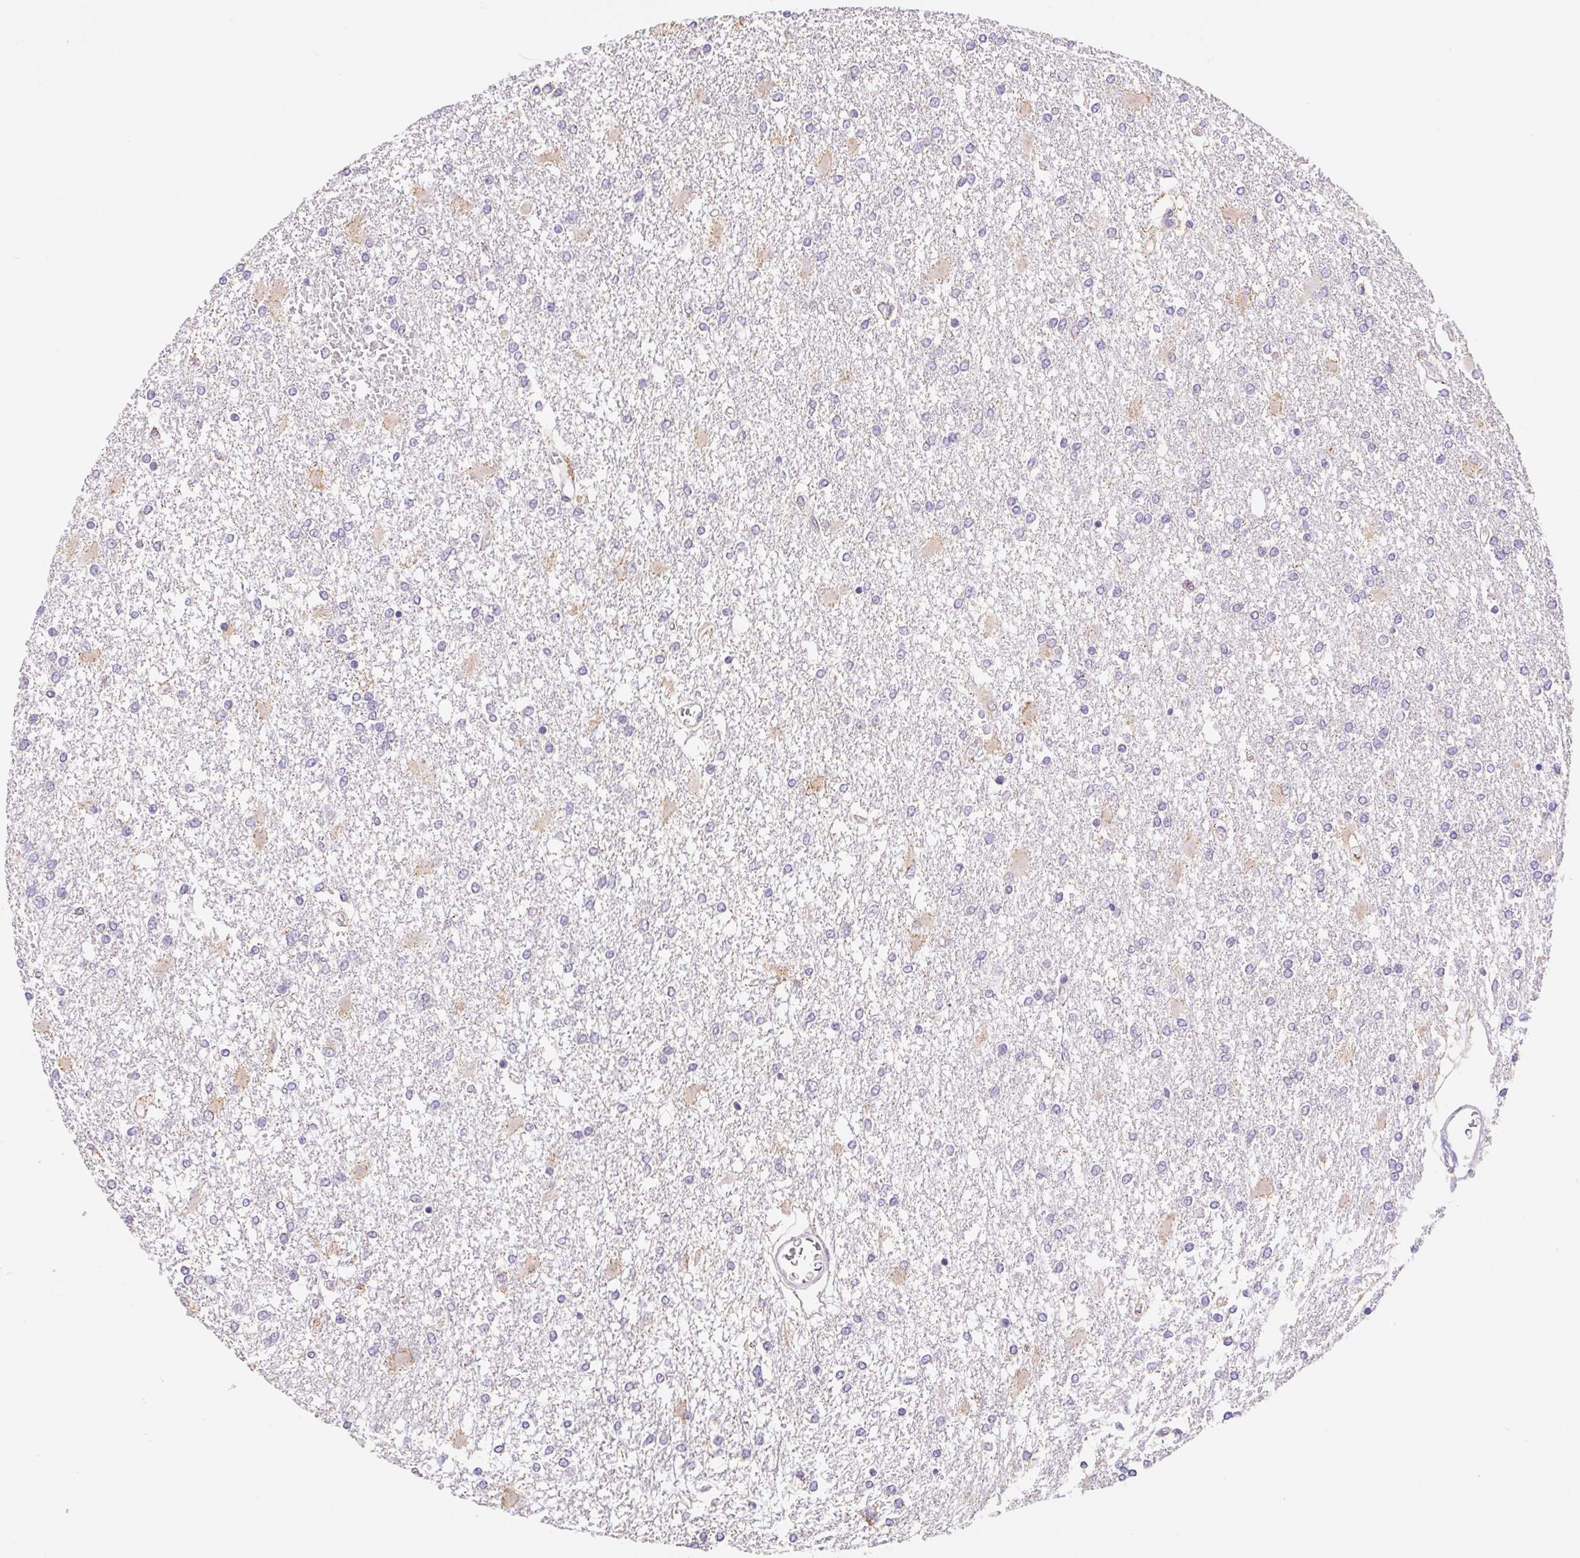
{"staining": {"intensity": "weak", "quantity": "<25%", "location": "cytoplasmic/membranous"}, "tissue": "glioma", "cell_type": "Tumor cells", "image_type": "cancer", "snomed": [{"axis": "morphology", "description": "Glioma, malignant, High grade"}, {"axis": "topography", "description": "Cerebral cortex"}], "caption": "Immunohistochemistry (IHC) image of neoplastic tissue: human malignant high-grade glioma stained with DAB (3,3'-diaminobenzidine) exhibits no significant protein staining in tumor cells.", "gene": "FKBP6", "patient": {"sex": "male", "age": 79}}